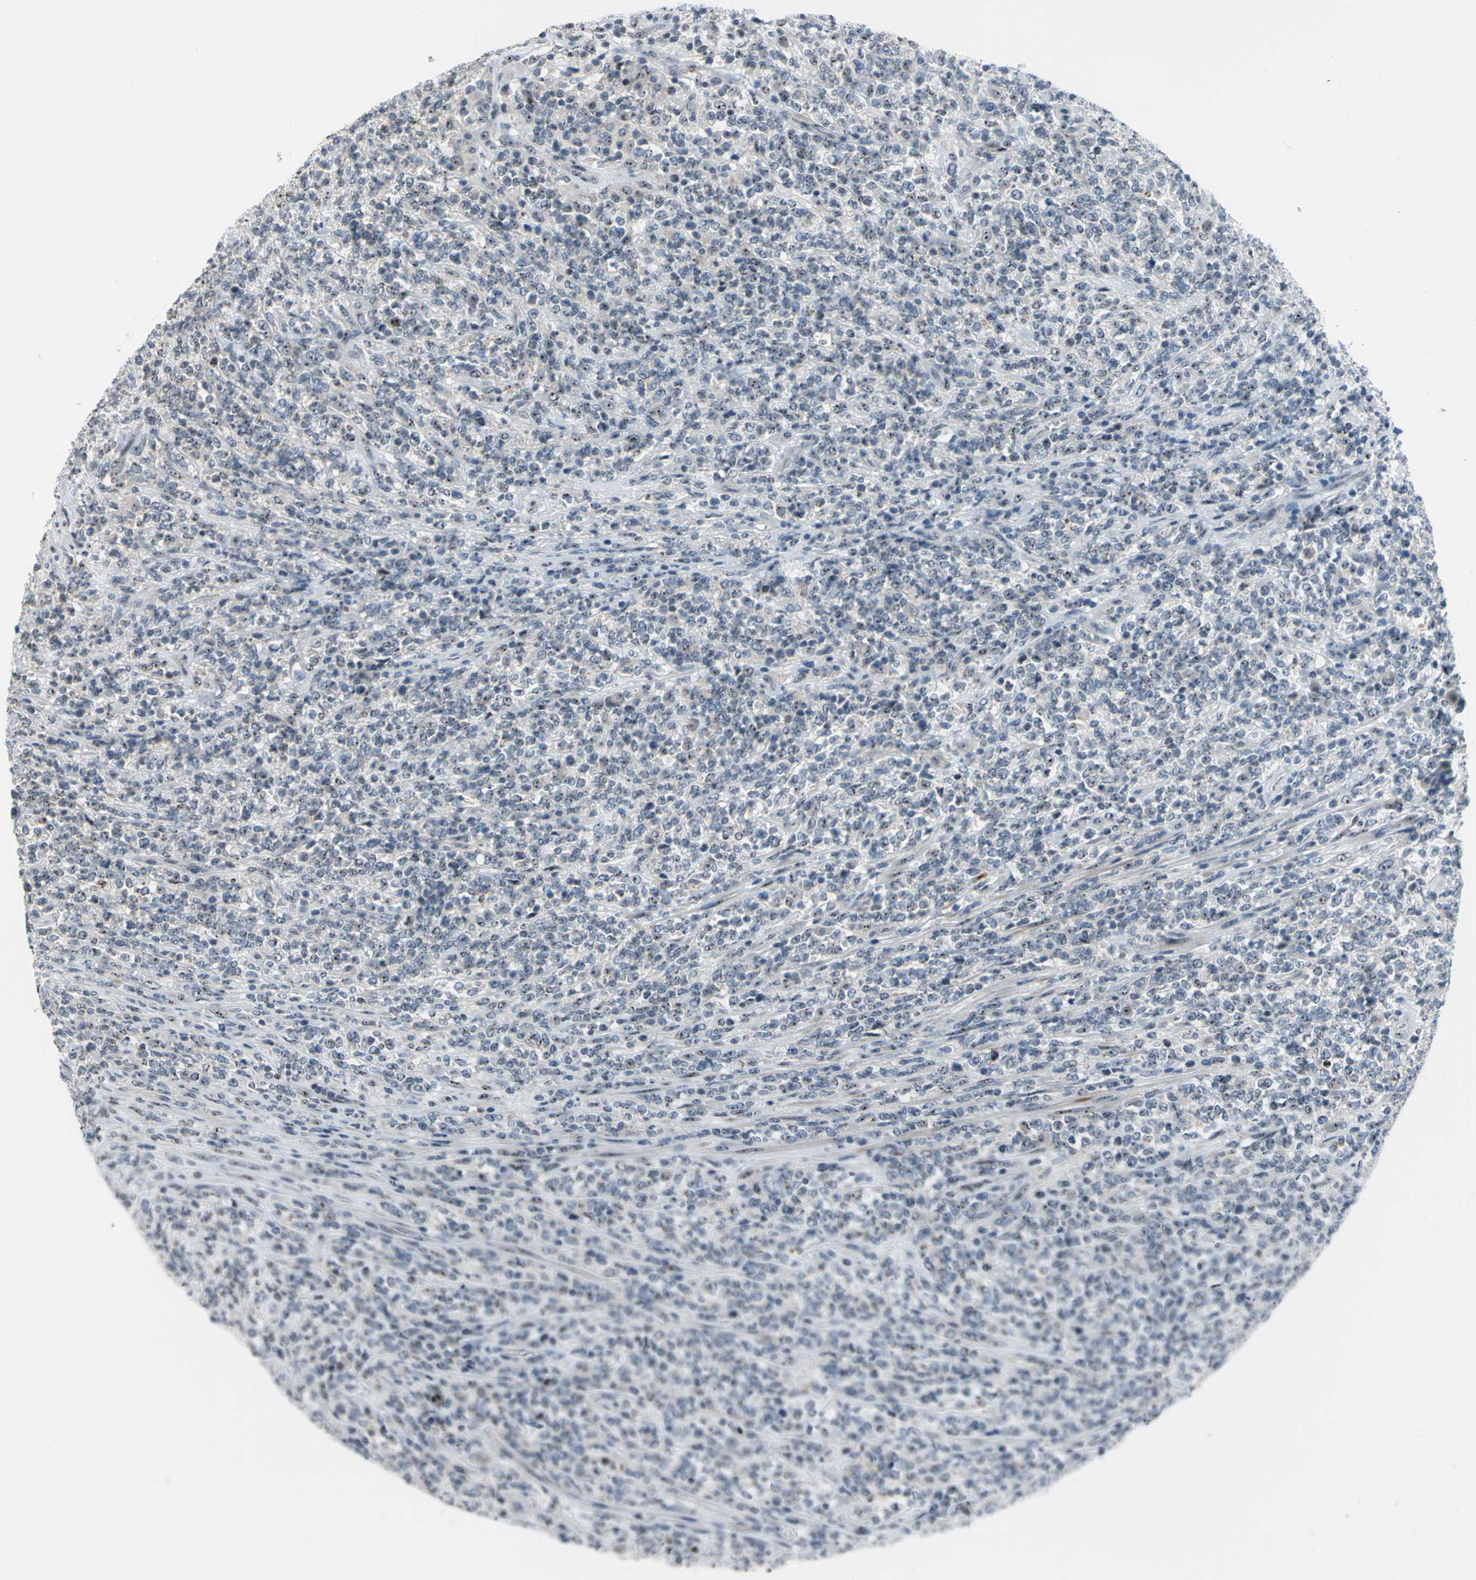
{"staining": {"intensity": "moderate", "quantity": "25%-75%", "location": "nuclear"}, "tissue": "lymphoma", "cell_type": "Tumor cells", "image_type": "cancer", "snomed": [{"axis": "morphology", "description": "Malignant lymphoma, non-Hodgkin's type, High grade"}, {"axis": "topography", "description": "Soft tissue"}], "caption": "This is a histology image of immunohistochemistry staining of malignant lymphoma, non-Hodgkin's type (high-grade), which shows moderate staining in the nuclear of tumor cells.", "gene": "MYBBP1A", "patient": {"sex": "male", "age": 18}}